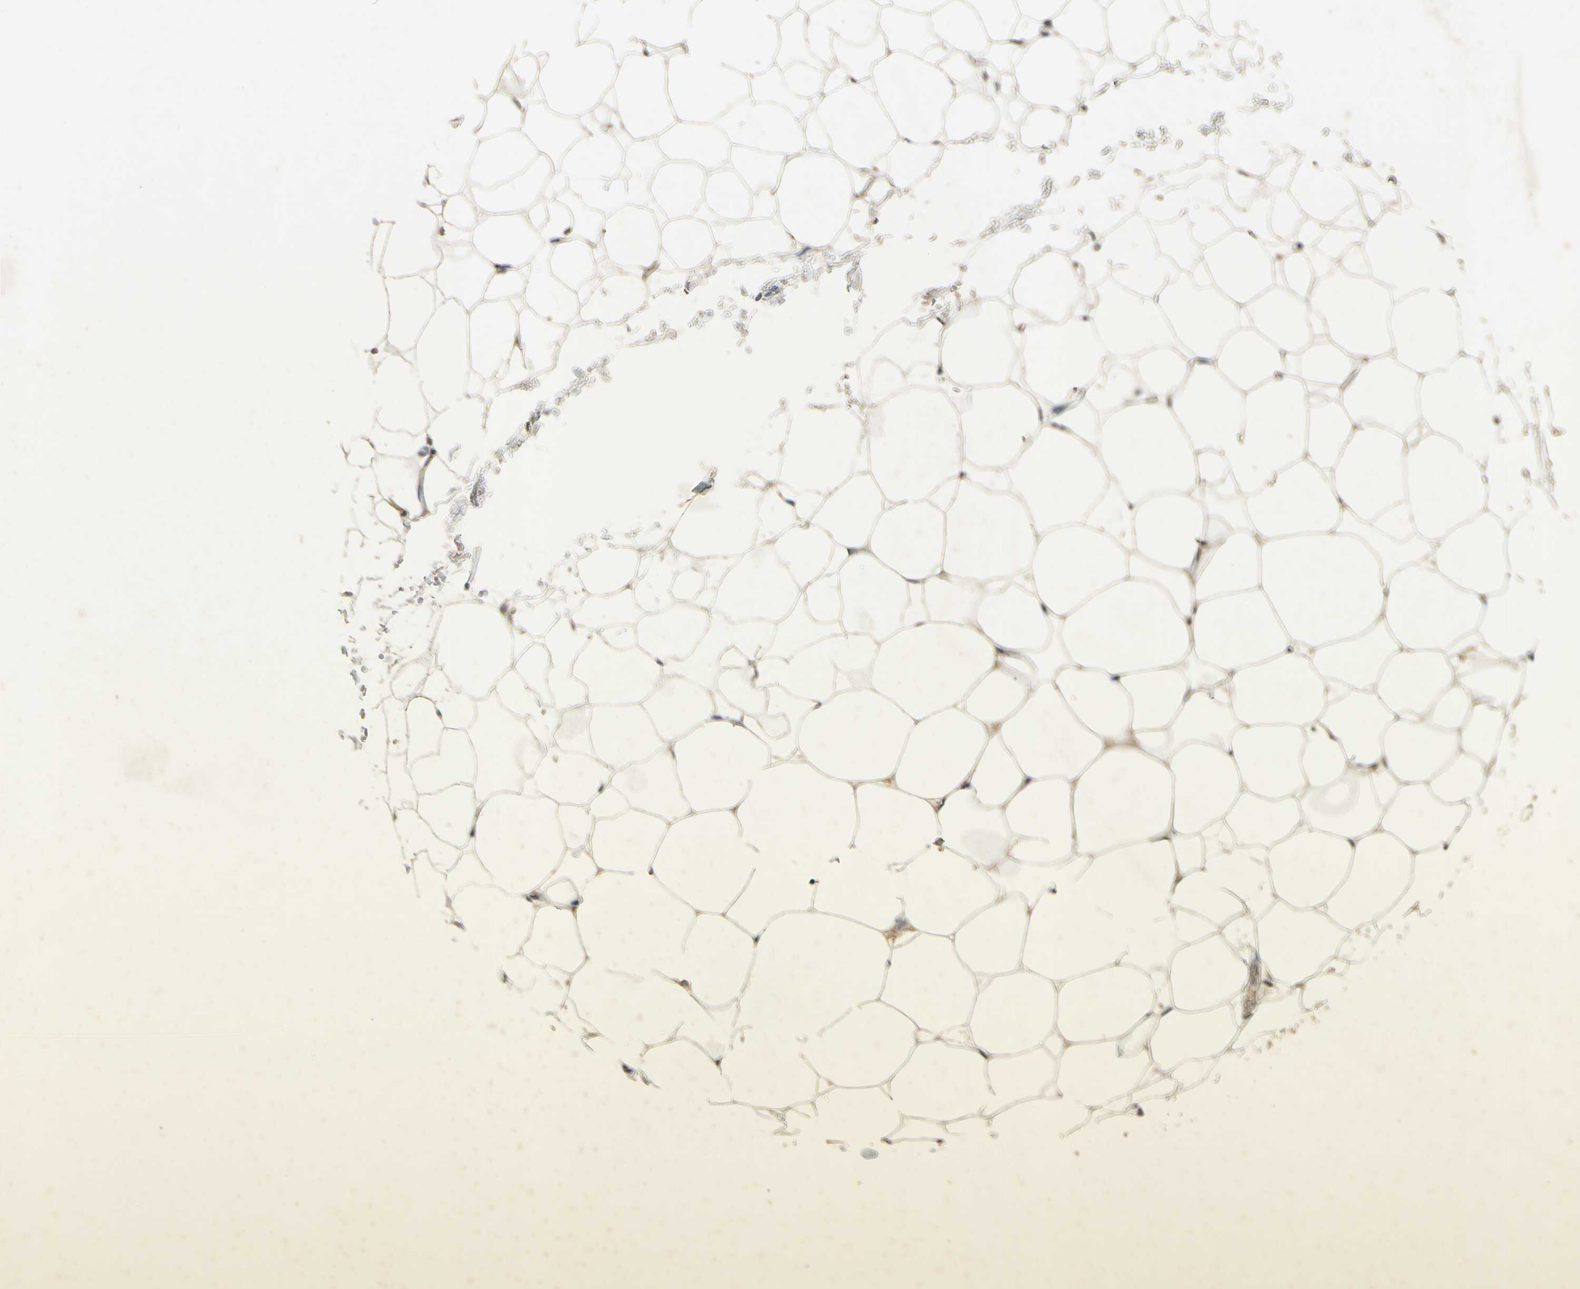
{"staining": {"intensity": "weak", "quantity": "<25%", "location": "cytoplasmic/membranous"}, "tissue": "adipose tissue", "cell_type": "Adipocytes", "image_type": "normal", "snomed": [{"axis": "morphology", "description": "Normal tissue, NOS"}, {"axis": "topography", "description": "Breast"}, {"axis": "topography", "description": "Adipose tissue"}], "caption": "A histopathology image of adipose tissue stained for a protein shows no brown staining in adipocytes.", "gene": "RAD18", "patient": {"sex": "female", "age": 25}}